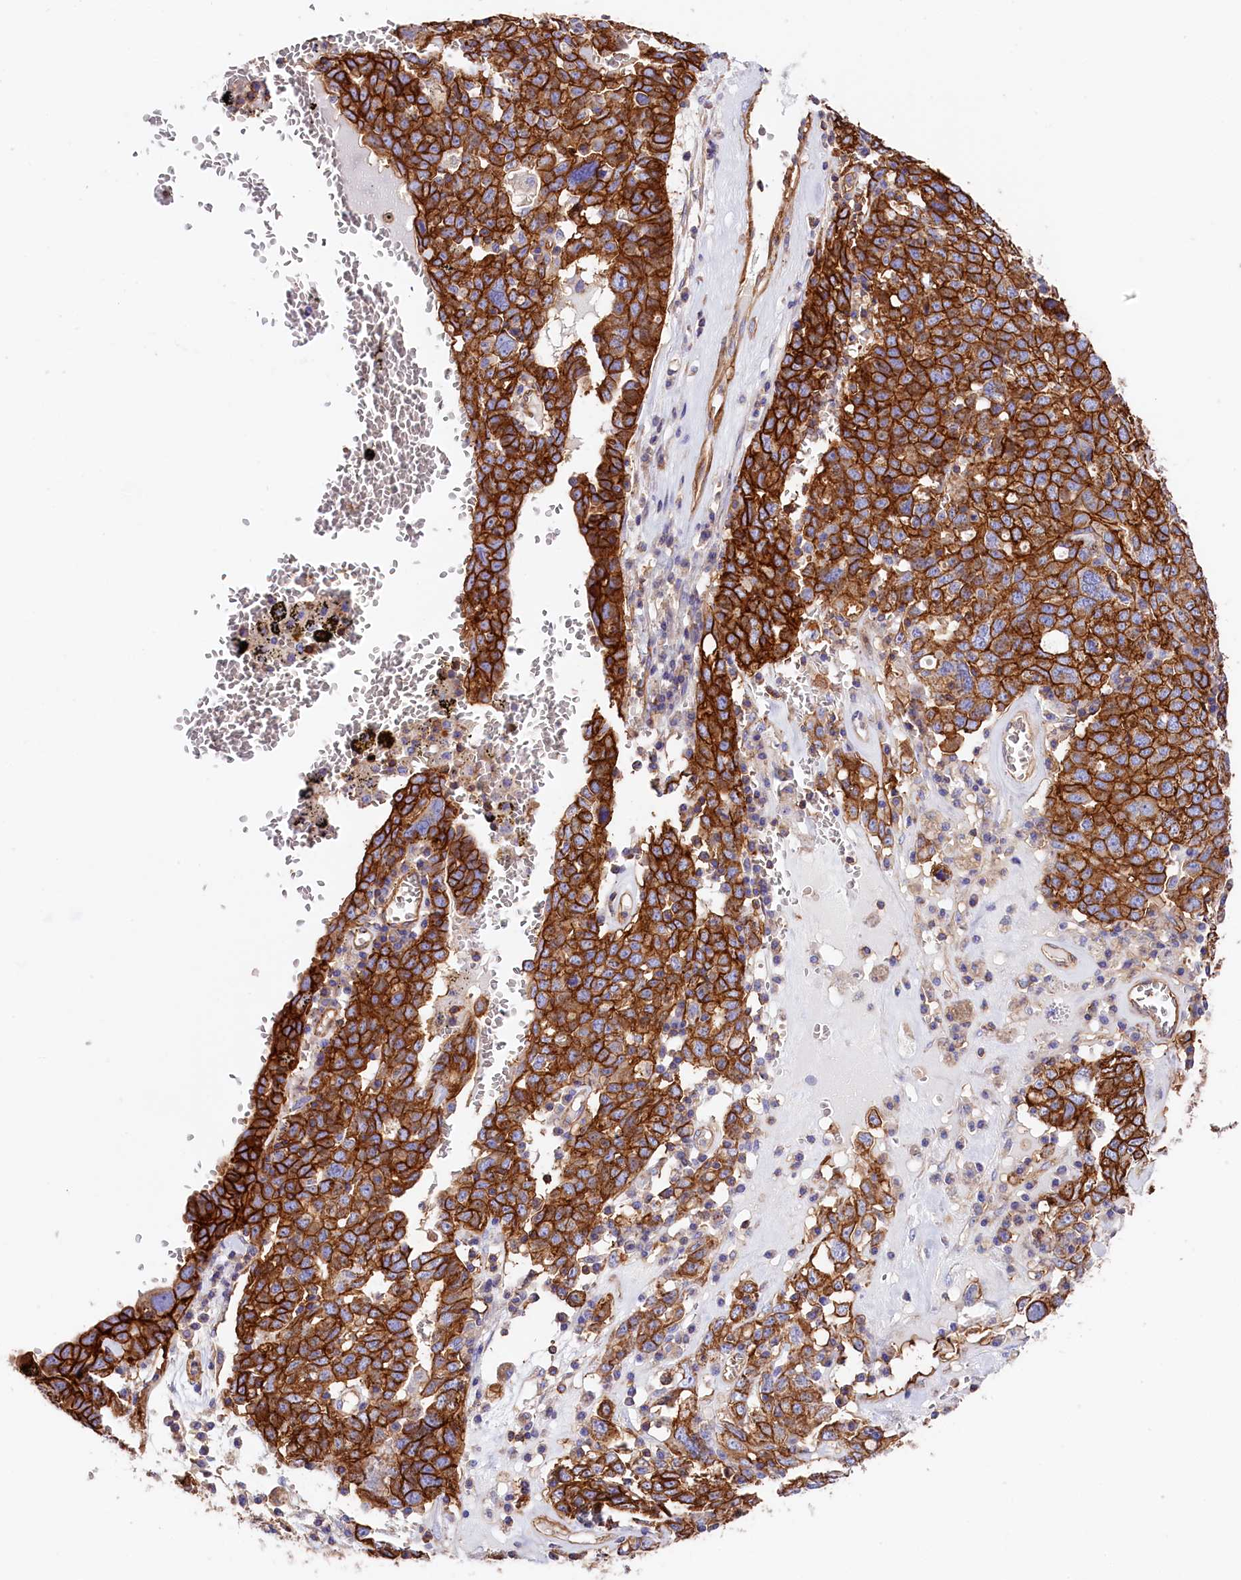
{"staining": {"intensity": "strong", "quantity": ">75%", "location": "cytoplasmic/membranous"}, "tissue": "ovarian cancer", "cell_type": "Tumor cells", "image_type": "cancer", "snomed": [{"axis": "morphology", "description": "Carcinoma, endometroid"}, {"axis": "topography", "description": "Ovary"}], "caption": "The micrograph displays staining of ovarian endometroid carcinoma, revealing strong cytoplasmic/membranous protein expression (brown color) within tumor cells. Using DAB (brown) and hematoxylin (blue) stains, captured at high magnification using brightfield microscopy.", "gene": "ATP2B4", "patient": {"sex": "female", "age": 62}}